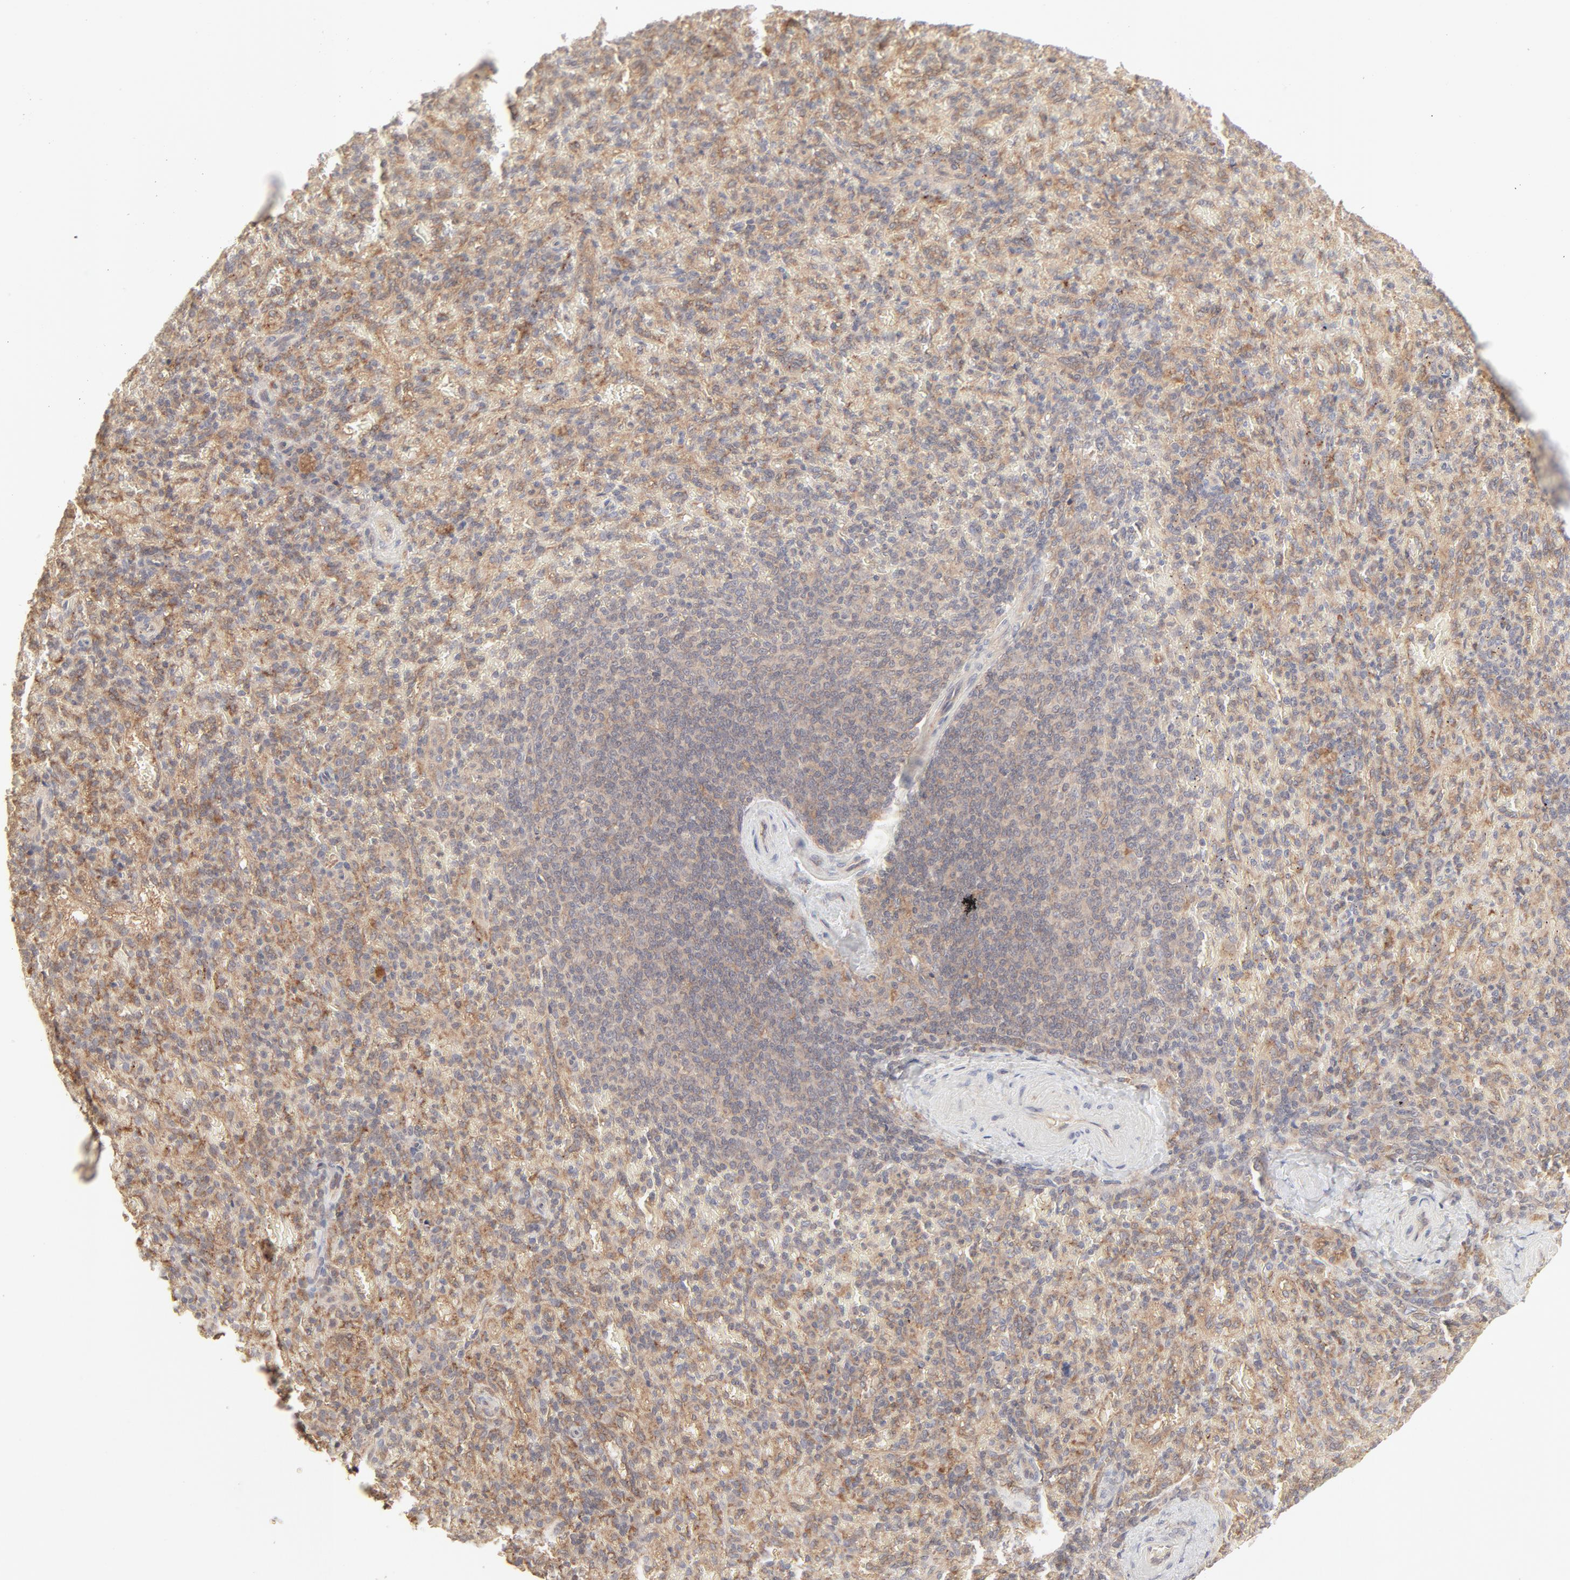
{"staining": {"intensity": "moderate", "quantity": ">75%", "location": "cytoplasmic/membranous"}, "tissue": "spleen", "cell_type": "Cells in red pulp", "image_type": "normal", "snomed": [{"axis": "morphology", "description": "Normal tissue, NOS"}, {"axis": "topography", "description": "Spleen"}], "caption": "Protein staining reveals moderate cytoplasmic/membranous staining in about >75% of cells in red pulp in benign spleen.", "gene": "RAB5C", "patient": {"sex": "female", "age": 43}}